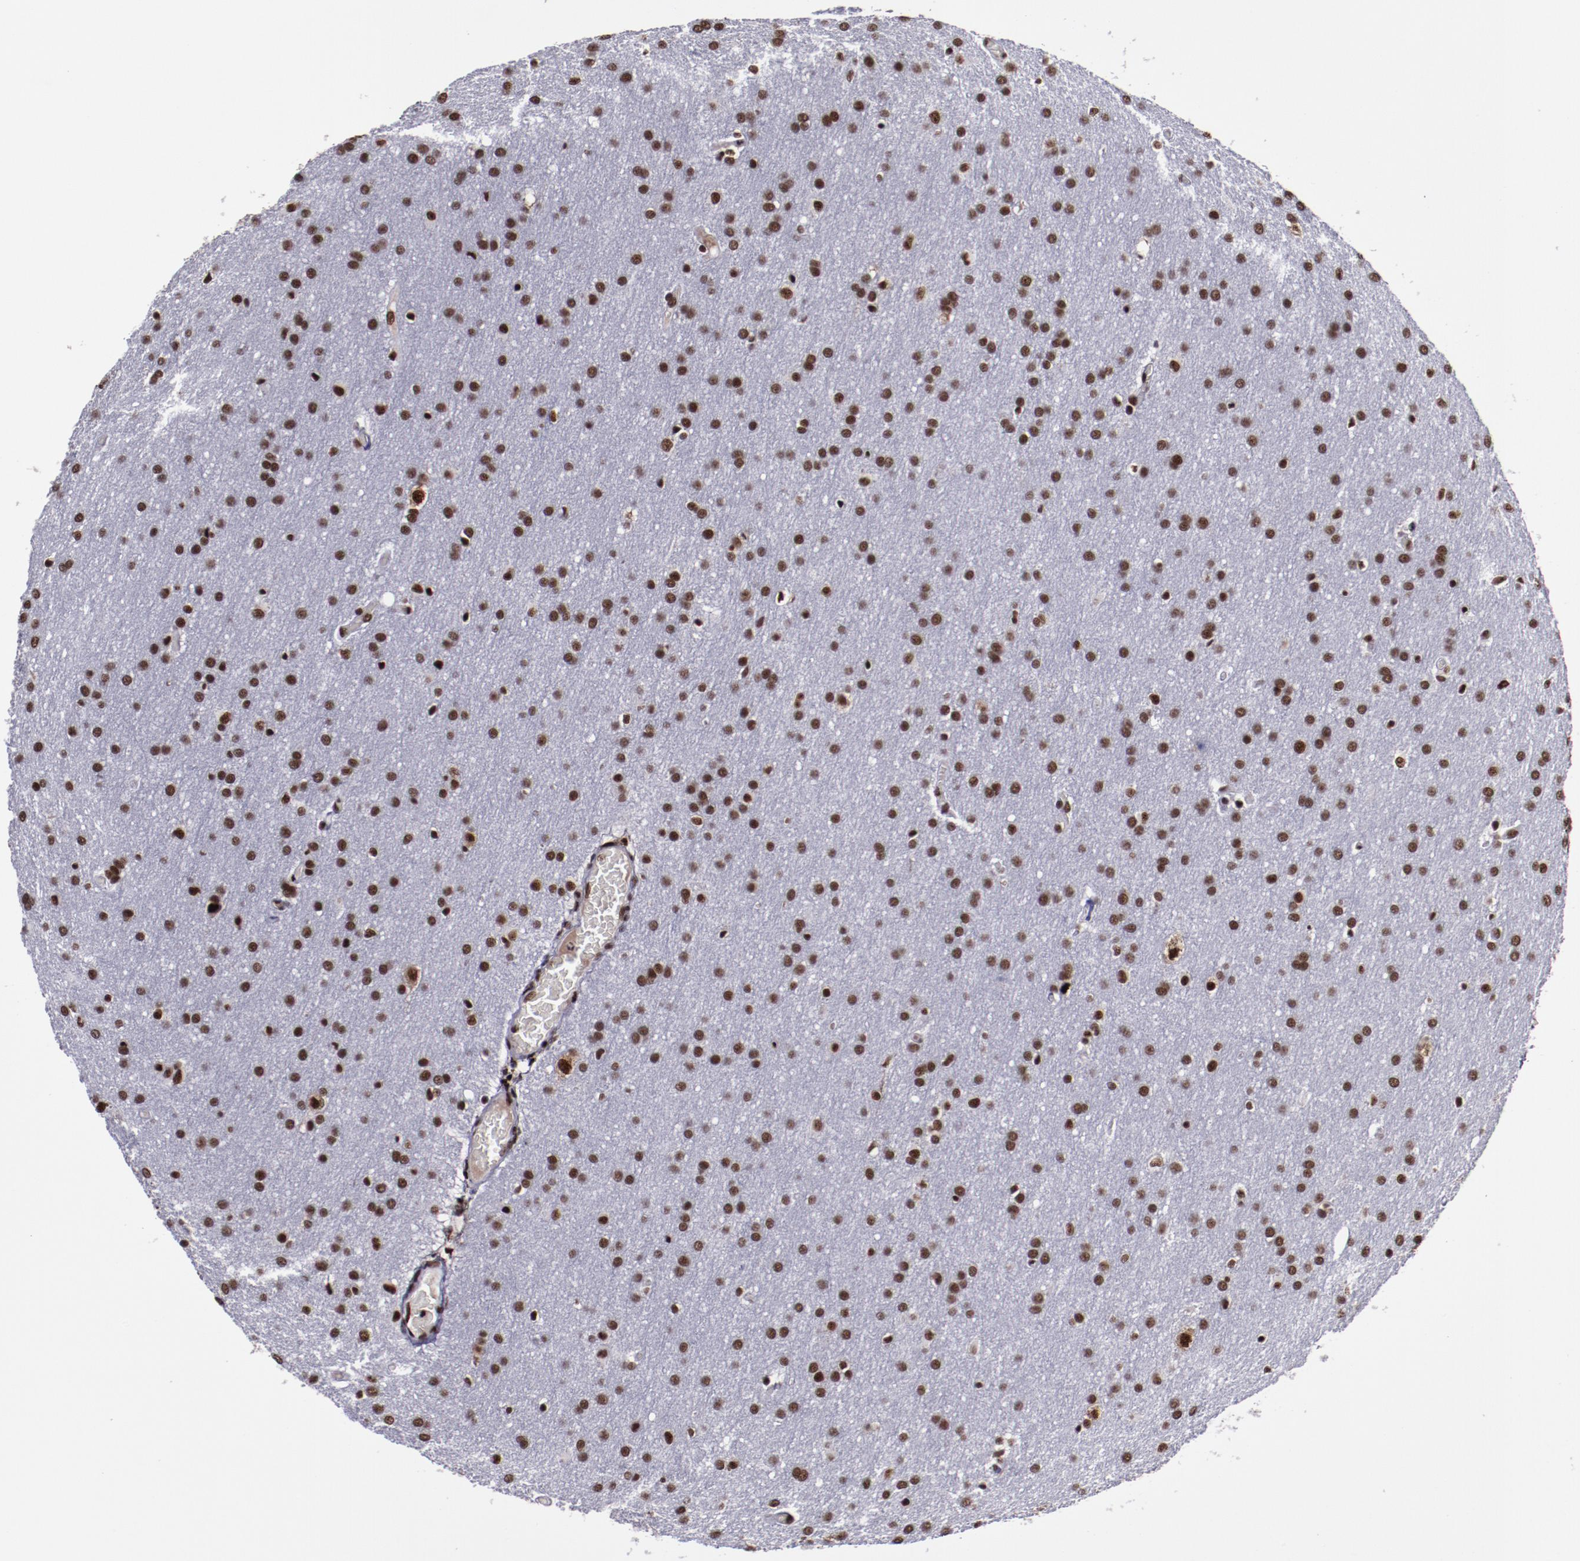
{"staining": {"intensity": "strong", "quantity": ">75%", "location": "nuclear"}, "tissue": "glioma", "cell_type": "Tumor cells", "image_type": "cancer", "snomed": [{"axis": "morphology", "description": "Glioma, malignant, Low grade"}, {"axis": "topography", "description": "Brain"}], "caption": "Tumor cells show high levels of strong nuclear positivity in about >75% of cells in human glioma.", "gene": "ERH", "patient": {"sex": "female", "age": 32}}